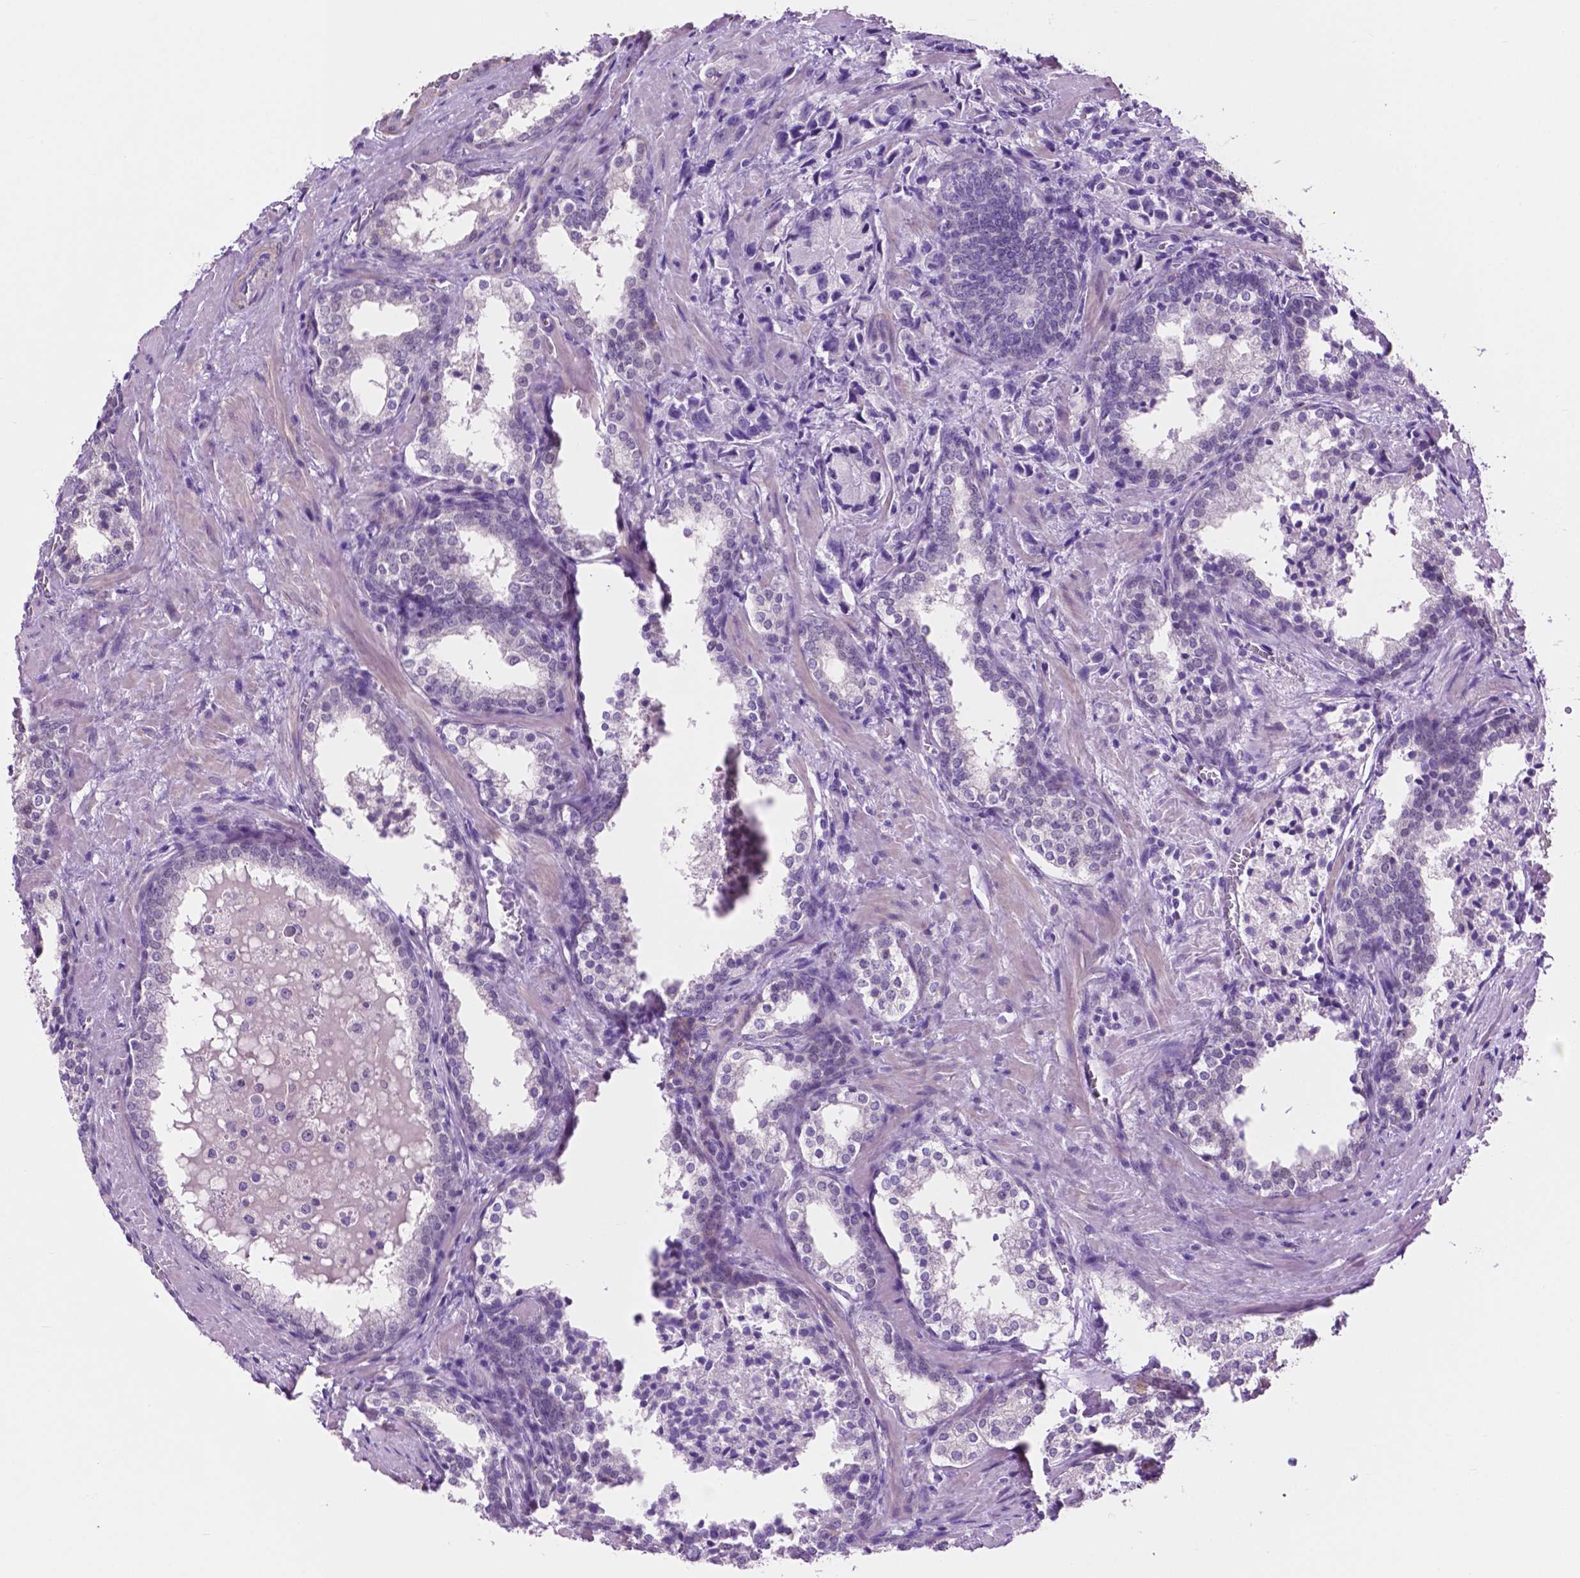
{"staining": {"intensity": "negative", "quantity": "none", "location": "none"}, "tissue": "prostate cancer", "cell_type": "Tumor cells", "image_type": "cancer", "snomed": [{"axis": "morphology", "description": "Adenocarcinoma, NOS"}, {"axis": "topography", "description": "Prostate and seminal vesicle, NOS"}], "caption": "A micrograph of prostate cancer stained for a protein exhibits no brown staining in tumor cells.", "gene": "ACY3", "patient": {"sex": "male", "age": 63}}